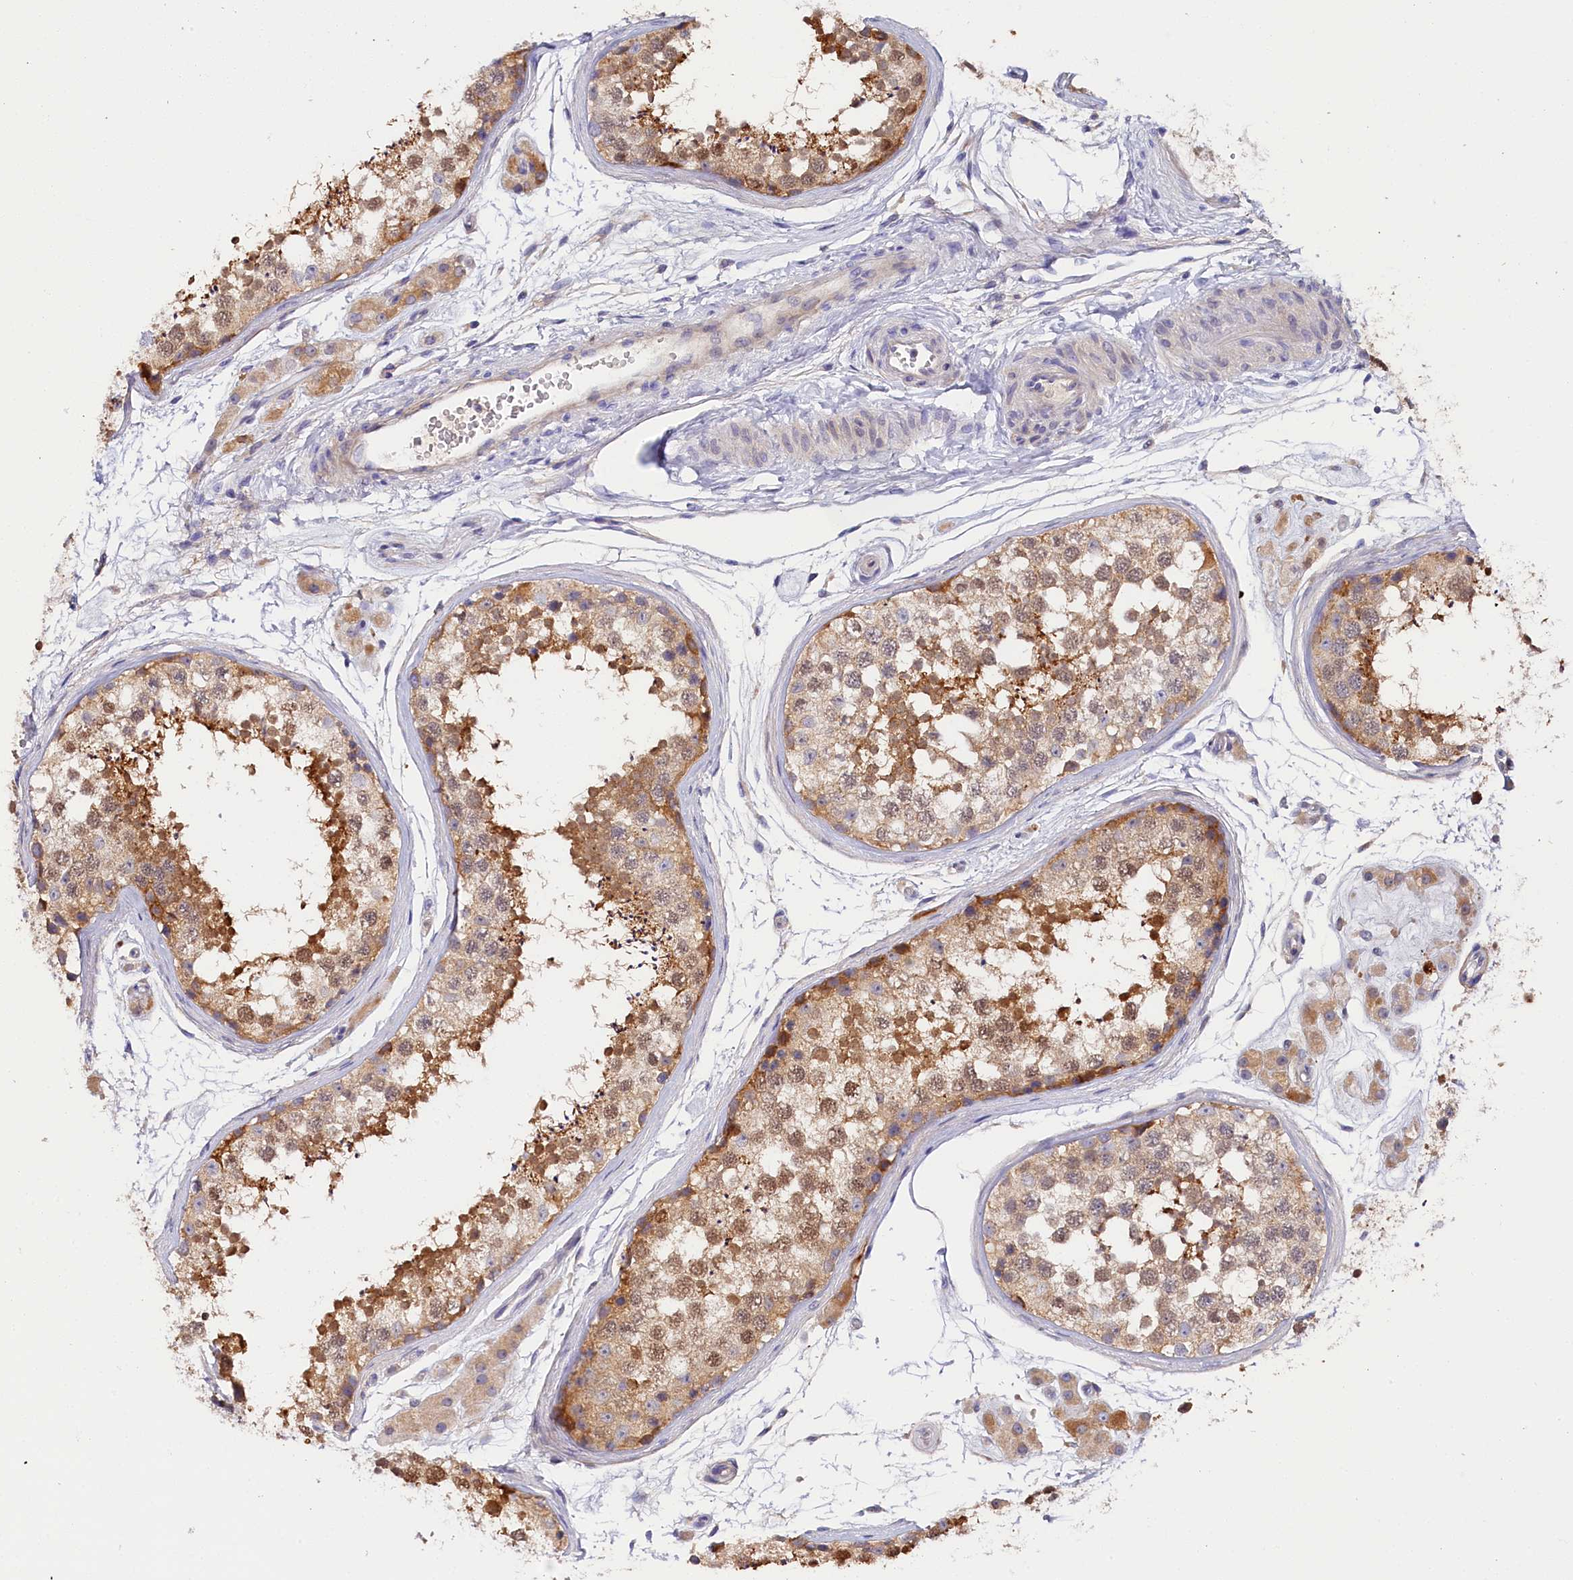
{"staining": {"intensity": "moderate", "quantity": "25%-75%", "location": "cytoplasmic/membranous"}, "tissue": "testis", "cell_type": "Cells in seminiferous ducts", "image_type": "normal", "snomed": [{"axis": "morphology", "description": "Normal tissue, NOS"}, {"axis": "topography", "description": "Testis"}], "caption": "Cells in seminiferous ducts demonstrate medium levels of moderate cytoplasmic/membranous expression in approximately 25%-75% of cells in unremarkable testis. Using DAB (brown) and hematoxylin (blue) stains, captured at high magnification using brightfield microscopy.", "gene": "KATNB1", "patient": {"sex": "male", "age": 56}}